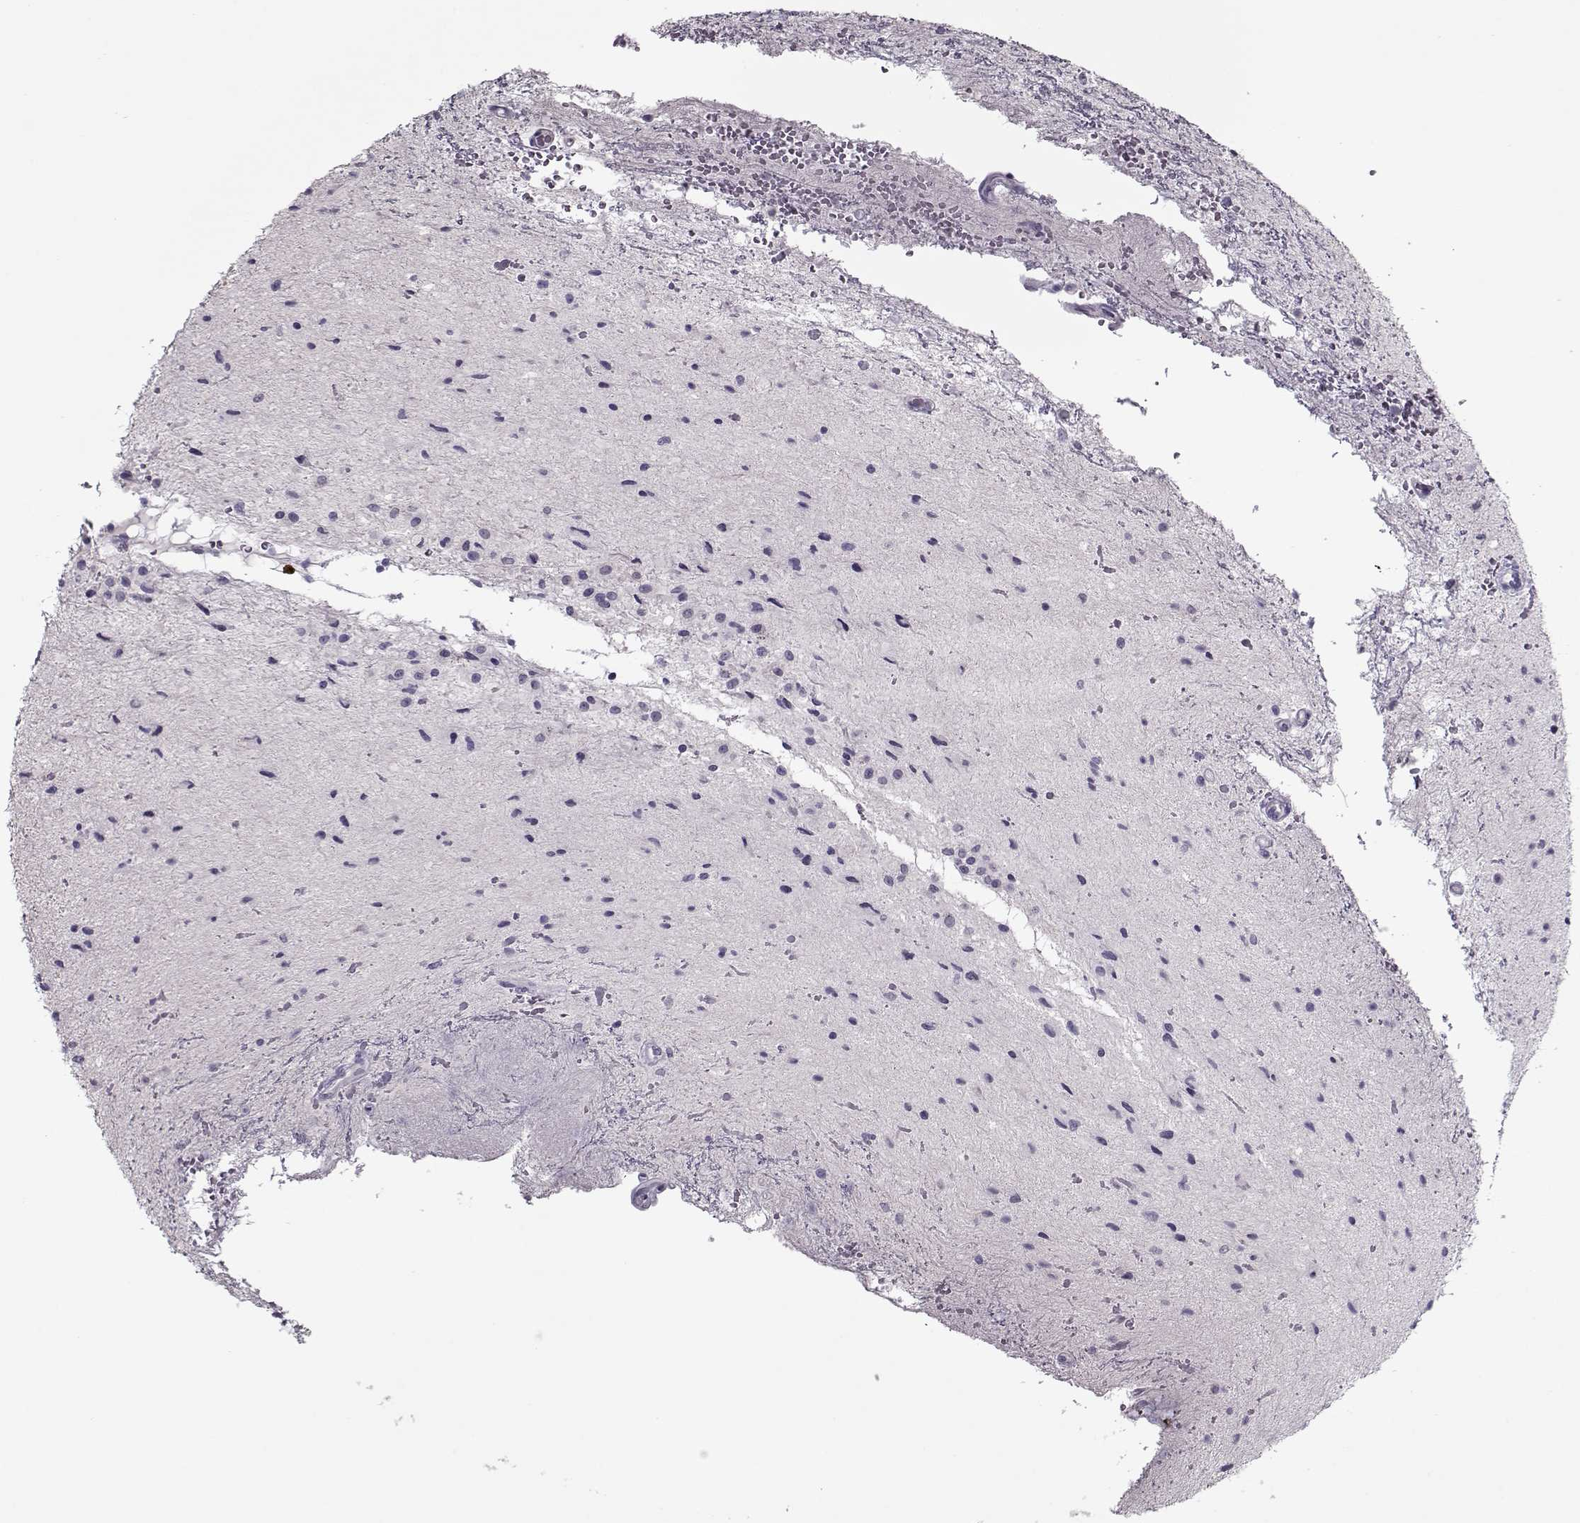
{"staining": {"intensity": "negative", "quantity": "none", "location": "none"}, "tissue": "glioma", "cell_type": "Tumor cells", "image_type": "cancer", "snomed": [{"axis": "morphology", "description": "Glioma, malignant, Low grade"}, {"axis": "topography", "description": "Cerebellum"}], "caption": "Tumor cells are negative for brown protein staining in low-grade glioma (malignant). (DAB immunohistochemistry, high magnification).", "gene": "CIBAR1", "patient": {"sex": "female", "age": 14}}